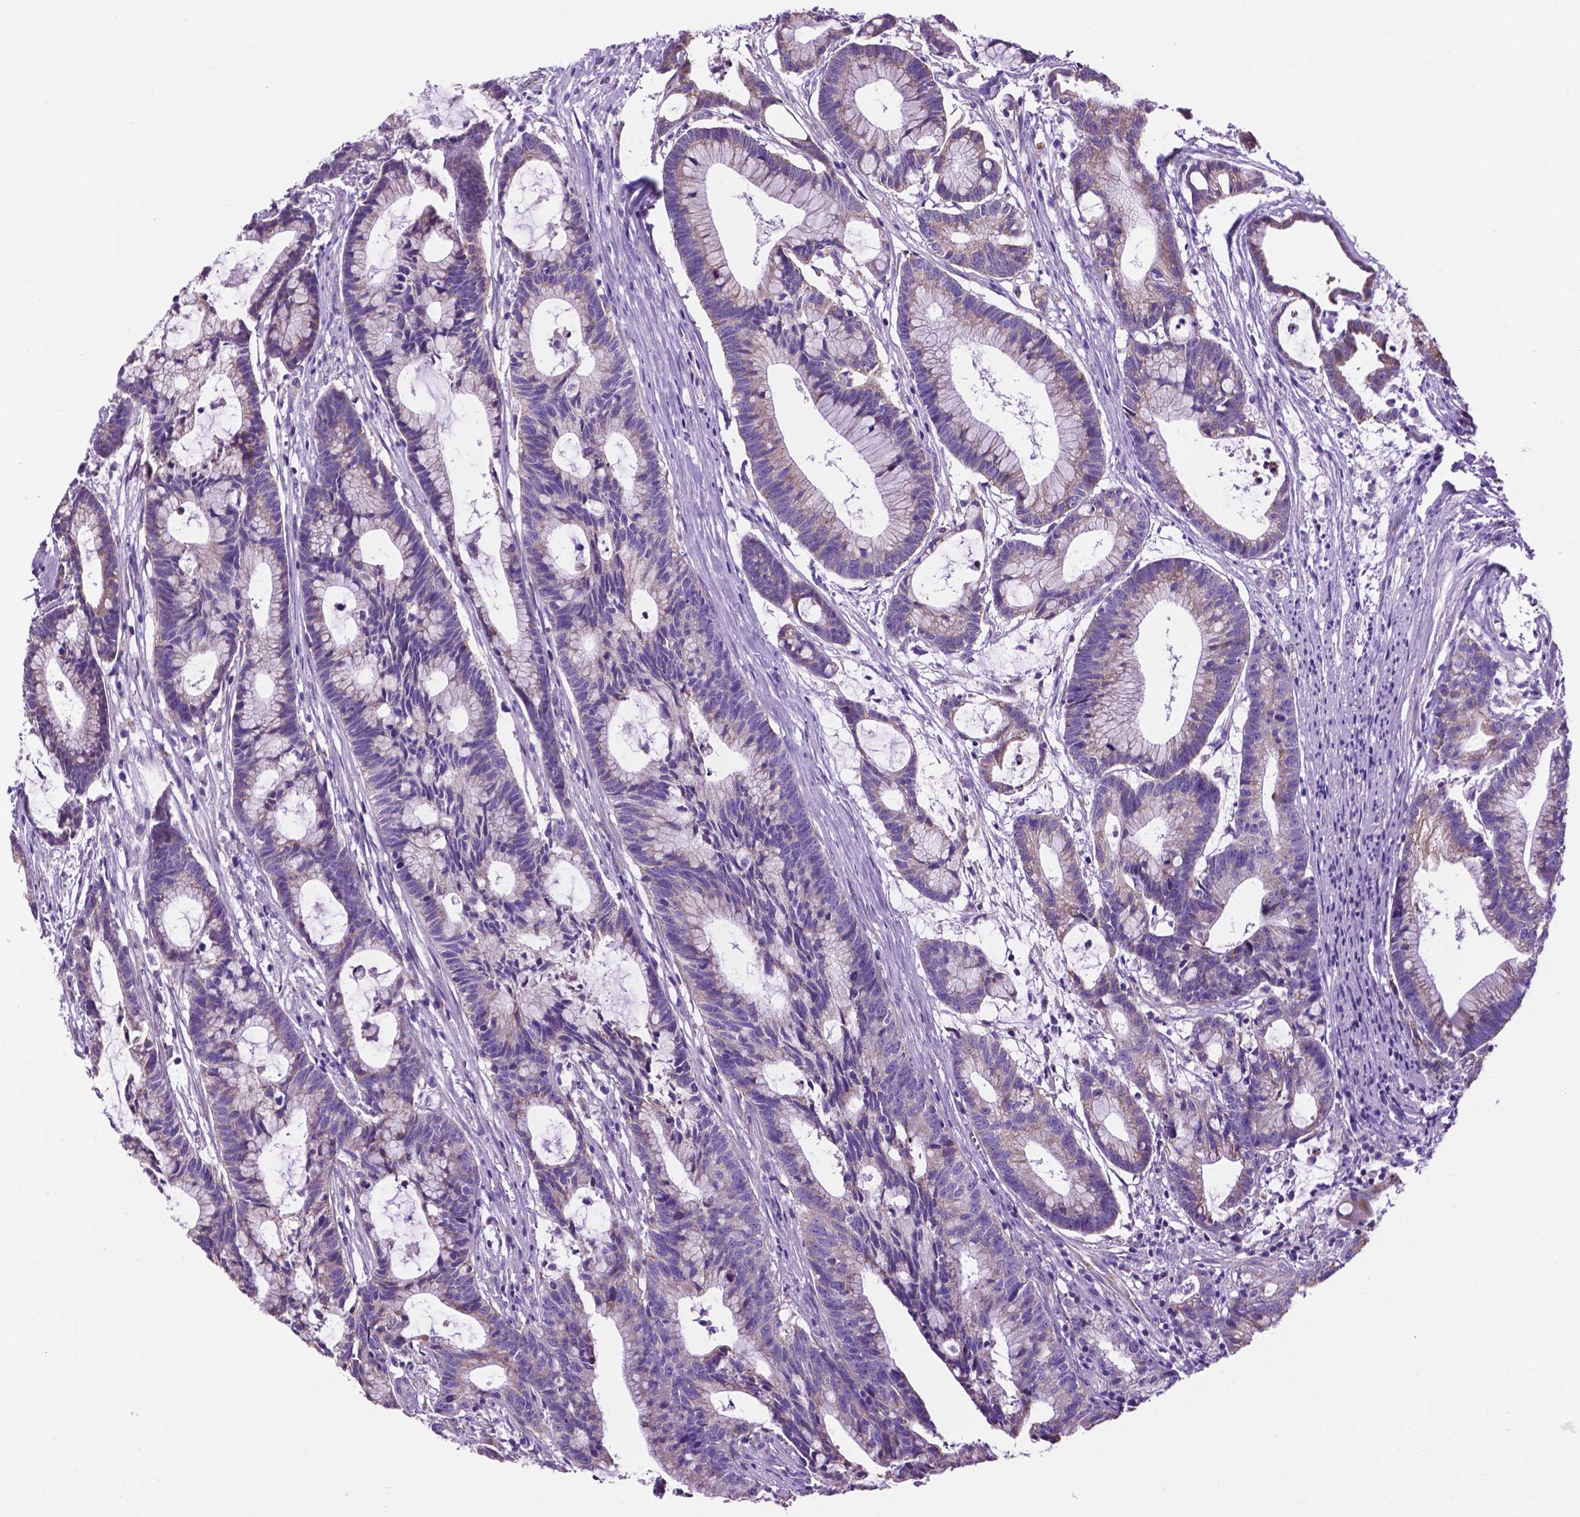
{"staining": {"intensity": "weak", "quantity": "<25%", "location": "cytoplasmic/membranous"}, "tissue": "colorectal cancer", "cell_type": "Tumor cells", "image_type": "cancer", "snomed": [{"axis": "morphology", "description": "Adenocarcinoma, NOS"}, {"axis": "topography", "description": "Colon"}], "caption": "Colorectal cancer was stained to show a protein in brown. There is no significant positivity in tumor cells. Brightfield microscopy of IHC stained with DAB (brown) and hematoxylin (blue), captured at high magnification.", "gene": "TMEM121B", "patient": {"sex": "female", "age": 78}}